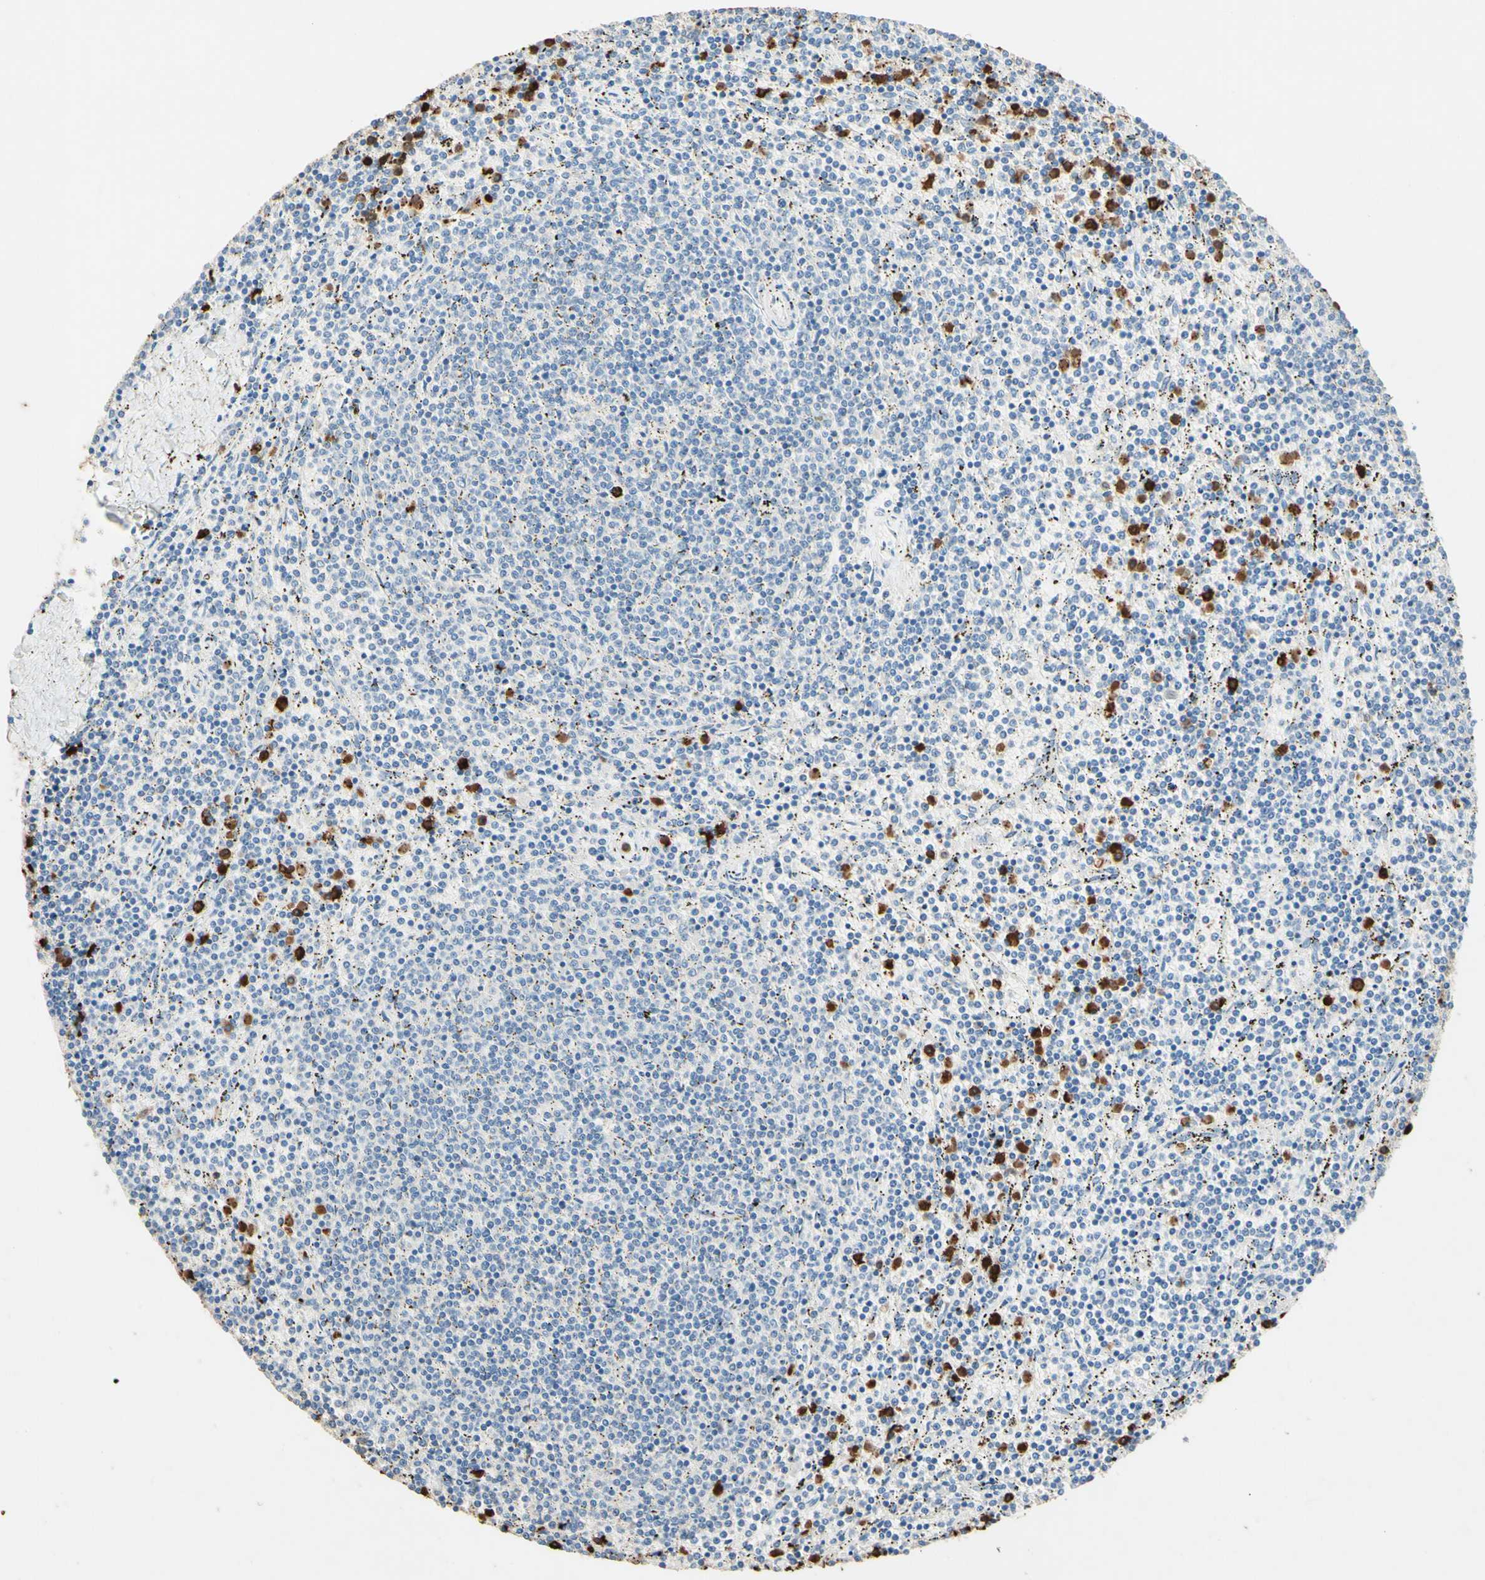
{"staining": {"intensity": "negative", "quantity": "none", "location": "none"}, "tissue": "lymphoma", "cell_type": "Tumor cells", "image_type": "cancer", "snomed": [{"axis": "morphology", "description": "Malignant lymphoma, non-Hodgkin's type, Low grade"}, {"axis": "topography", "description": "Spleen"}], "caption": "Immunohistochemistry image of malignant lymphoma, non-Hodgkin's type (low-grade) stained for a protein (brown), which reveals no expression in tumor cells.", "gene": "NFKBIZ", "patient": {"sex": "female", "age": 50}}